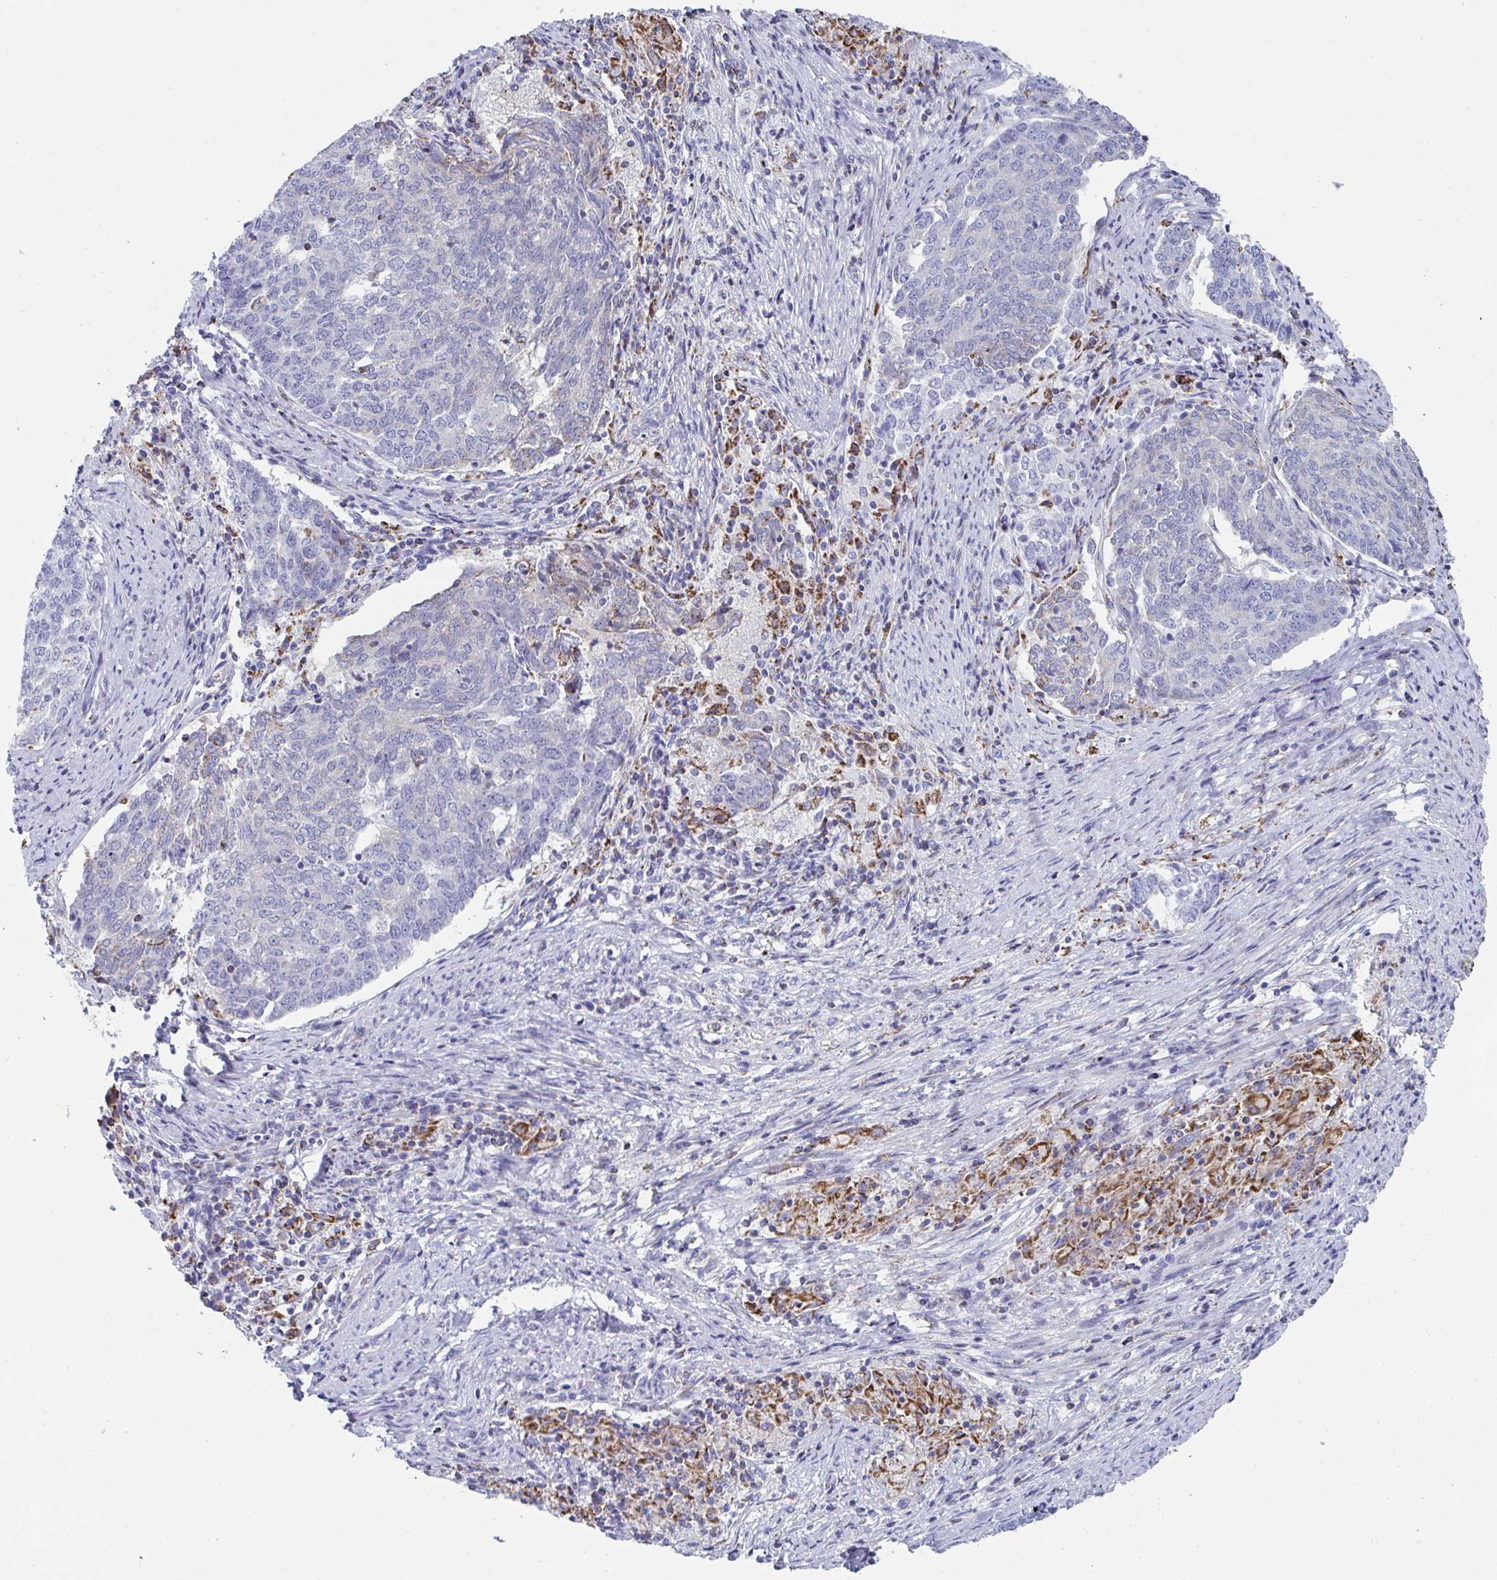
{"staining": {"intensity": "negative", "quantity": "none", "location": "none"}, "tissue": "endometrial cancer", "cell_type": "Tumor cells", "image_type": "cancer", "snomed": [{"axis": "morphology", "description": "Adenocarcinoma, NOS"}, {"axis": "topography", "description": "Endometrium"}], "caption": "The micrograph shows no staining of tumor cells in endometrial cancer.", "gene": "MGAM2", "patient": {"sex": "female", "age": 80}}